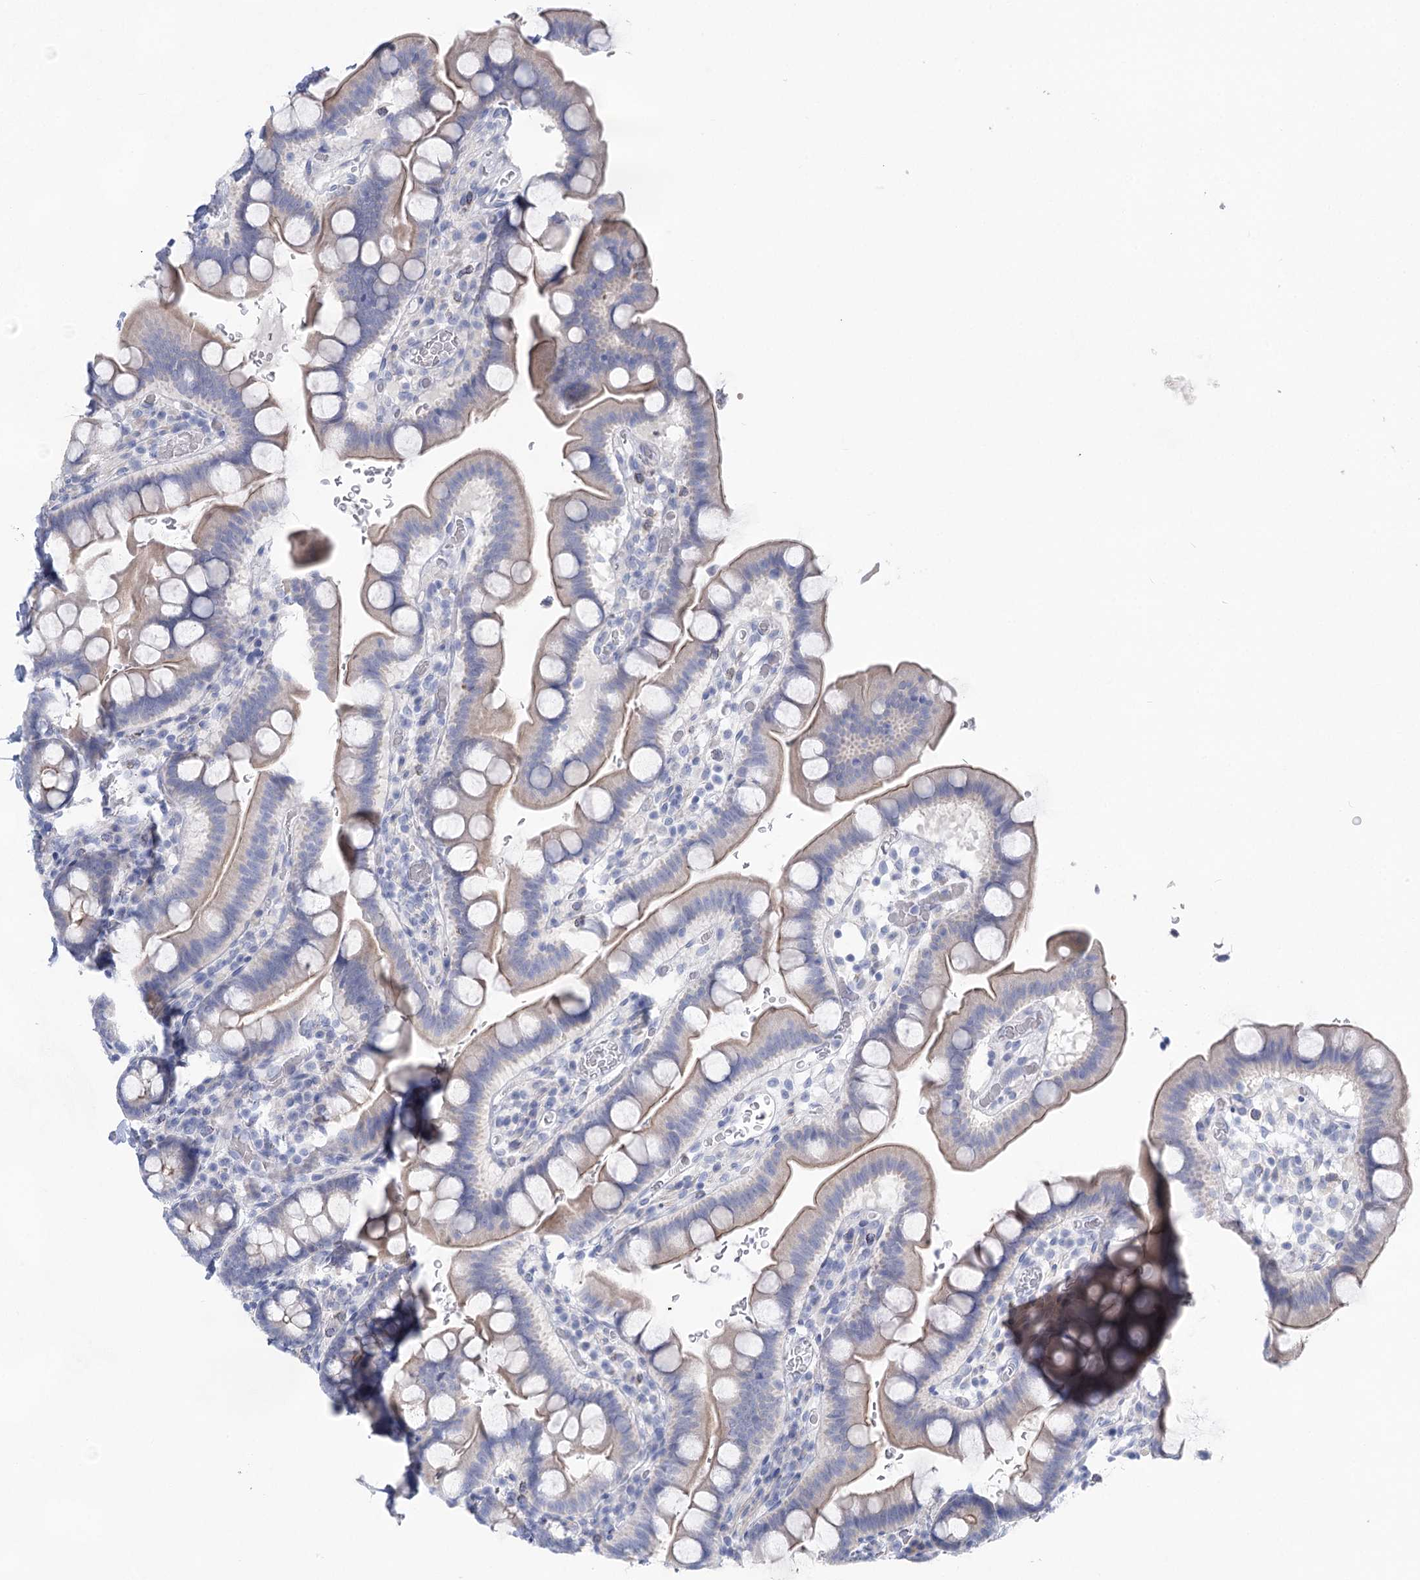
{"staining": {"intensity": "weak", "quantity": "<25%", "location": "cytoplasmic/membranous"}, "tissue": "small intestine", "cell_type": "Glandular cells", "image_type": "normal", "snomed": [{"axis": "morphology", "description": "Normal tissue, NOS"}, {"axis": "topography", "description": "Stomach, upper"}, {"axis": "topography", "description": "Stomach, lower"}, {"axis": "topography", "description": "Small intestine"}], "caption": "This is an immunohistochemistry (IHC) image of unremarkable small intestine. There is no staining in glandular cells.", "gene": "WDR74", "patient": {"sex": "male", "age": 68}}